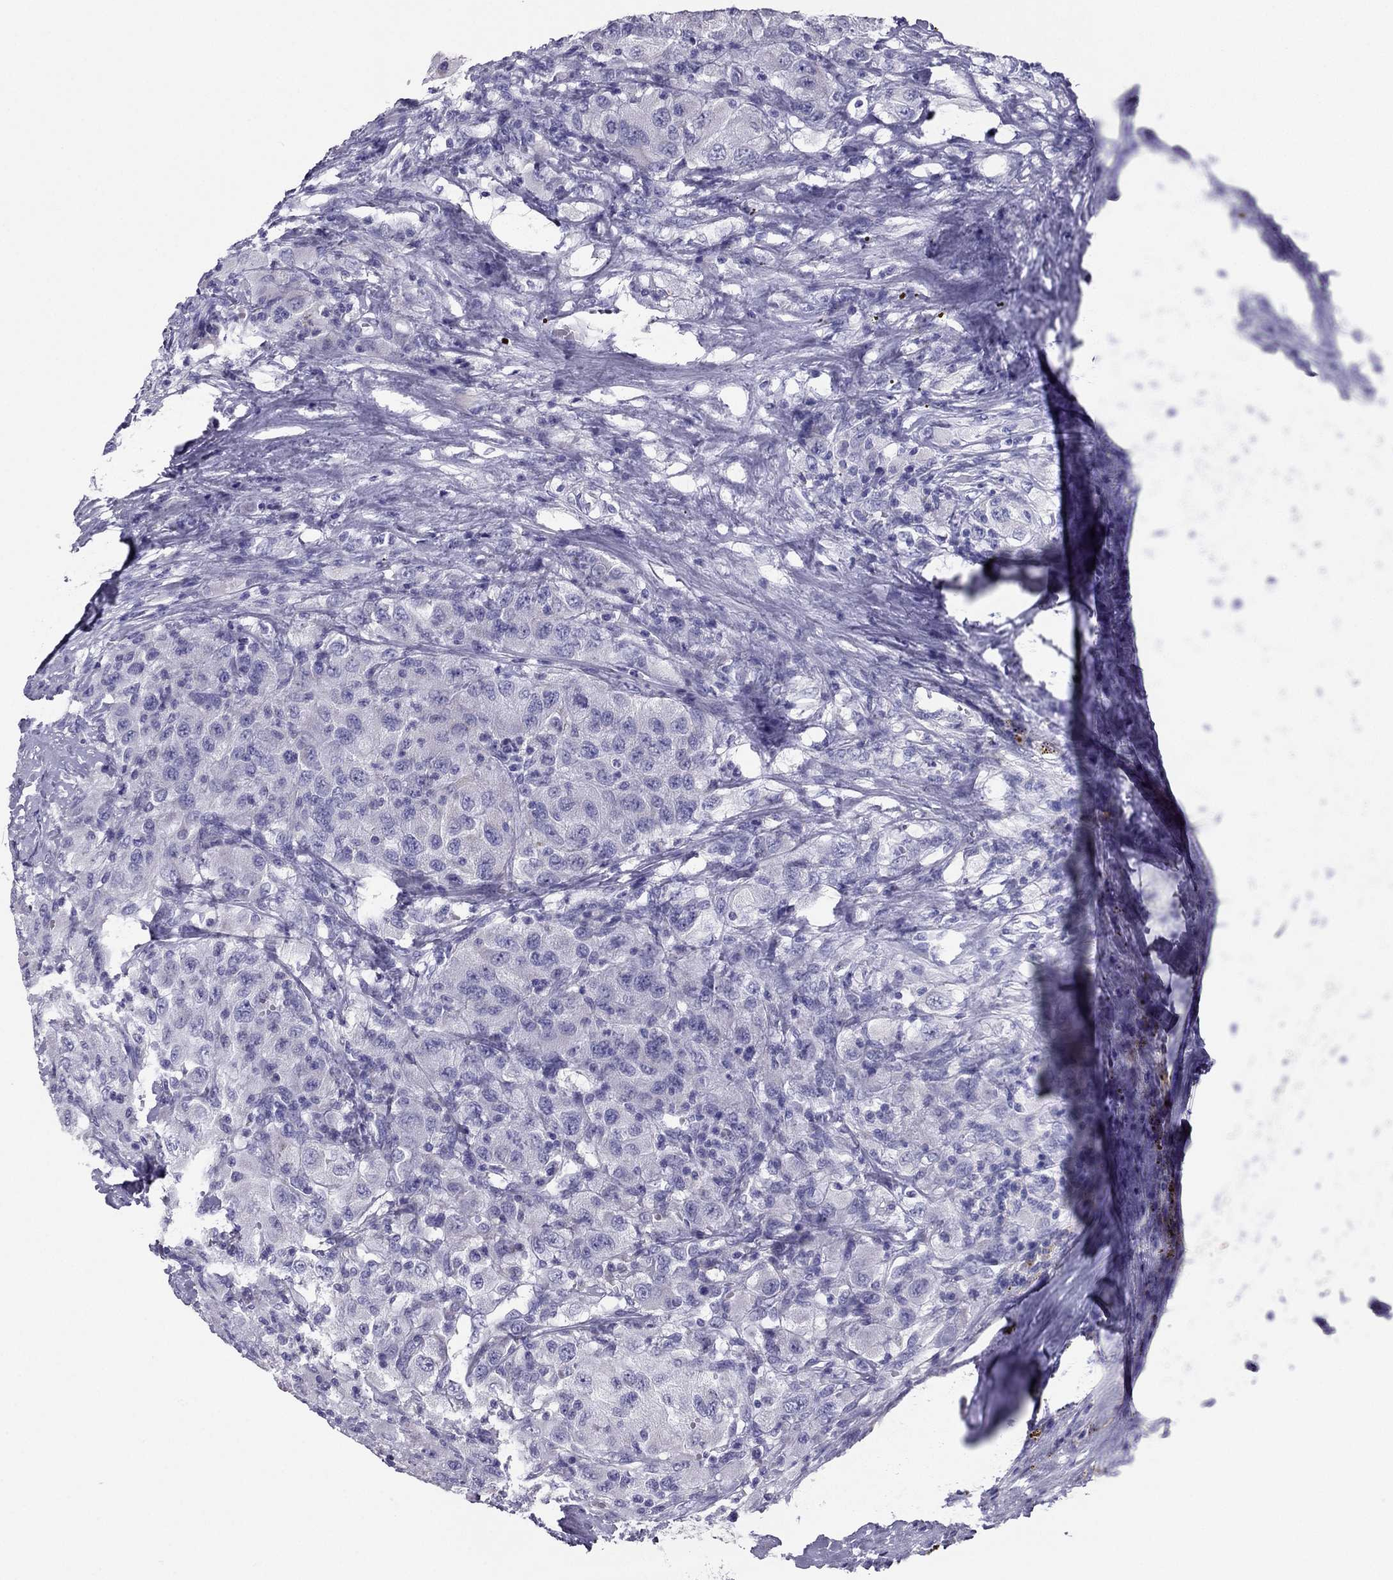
{"staining": {"intensity": "negative", "quantity": "none", "location": "none"}, "tissue": "renal cancer", "cell_type": "Tumor cells", "image_type": "cancer", "snomed": [{"axis": "morphology", "description": "Adenocarcinoma, NOS"}, {"axis": "topography", "description": "Kidney"}], "caption": "Immunohistochemistry (IHC) histopathology image of renal cancer (adenocarcinoma) stained for a protein (brown), which exhibits no staining in tumor cells.", "gene": "MAEL", "patient": {"sex": "female", "age": 67}}